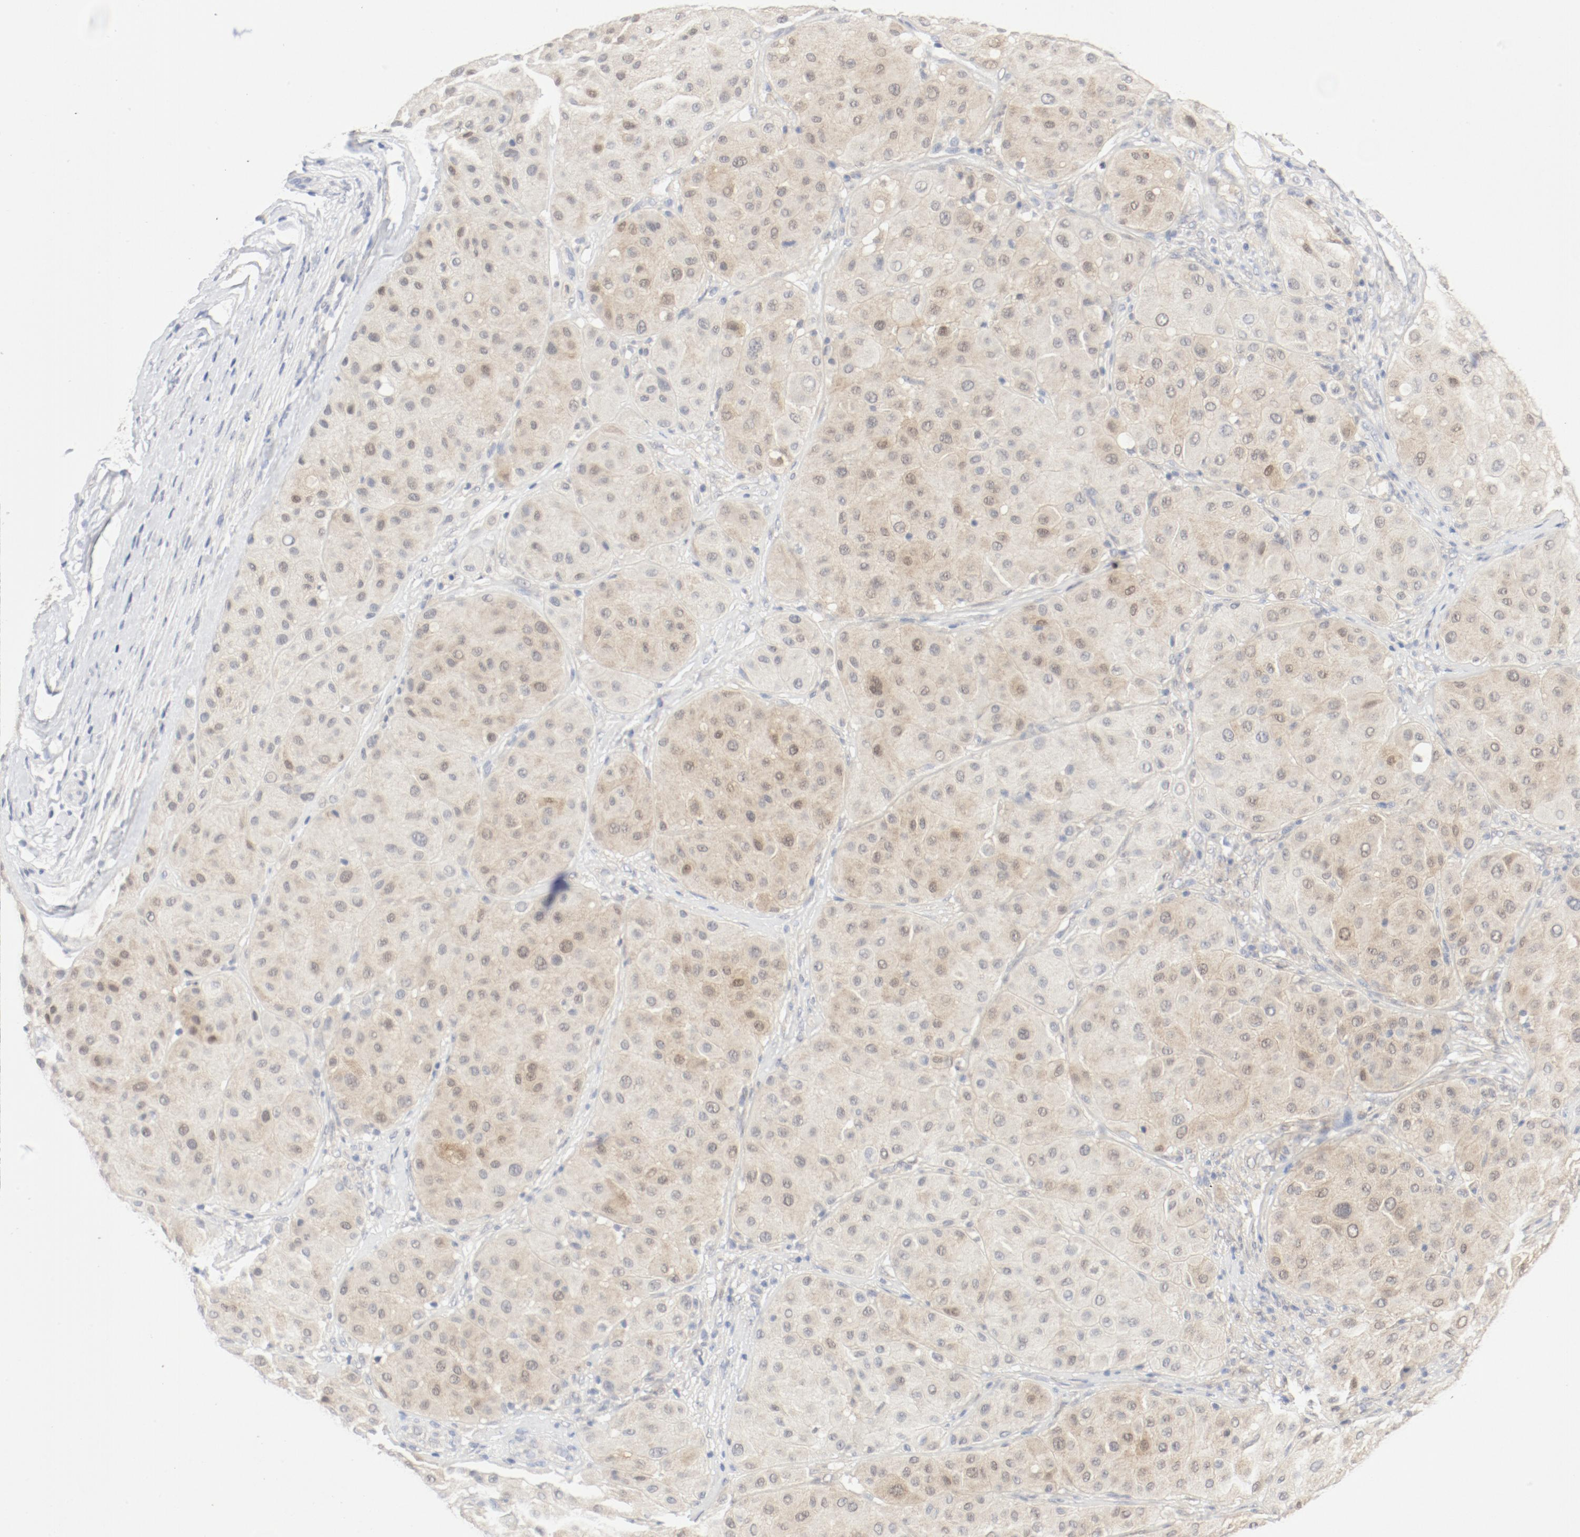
{"staining": {"intensity": "weak", "quantity": ">75%", "location": "cytoplasmic/membranous"}, "tissue": "melanoma", "cell_type": "Tumor cells", "image_type": "cancer", "snomed": [{"axis": "morphology", "description": "Normal tissue, NOS"}, {"axis": "morphology", "description": "Malignant melanoma, Metastatic site"}, {"axis": "topography", "description": "Skin"}], "caption": "IHC micrograph of neoplastic tissue: melanoma stained using IHC shows low levels of weak protein expression localized specifically in the cytoplasmic/membranous of tumor cells, appearing as a cytoplasmic/membranous brown color.", "gene": "PGM1", "patient": {"sex": "male", "age": 41}}